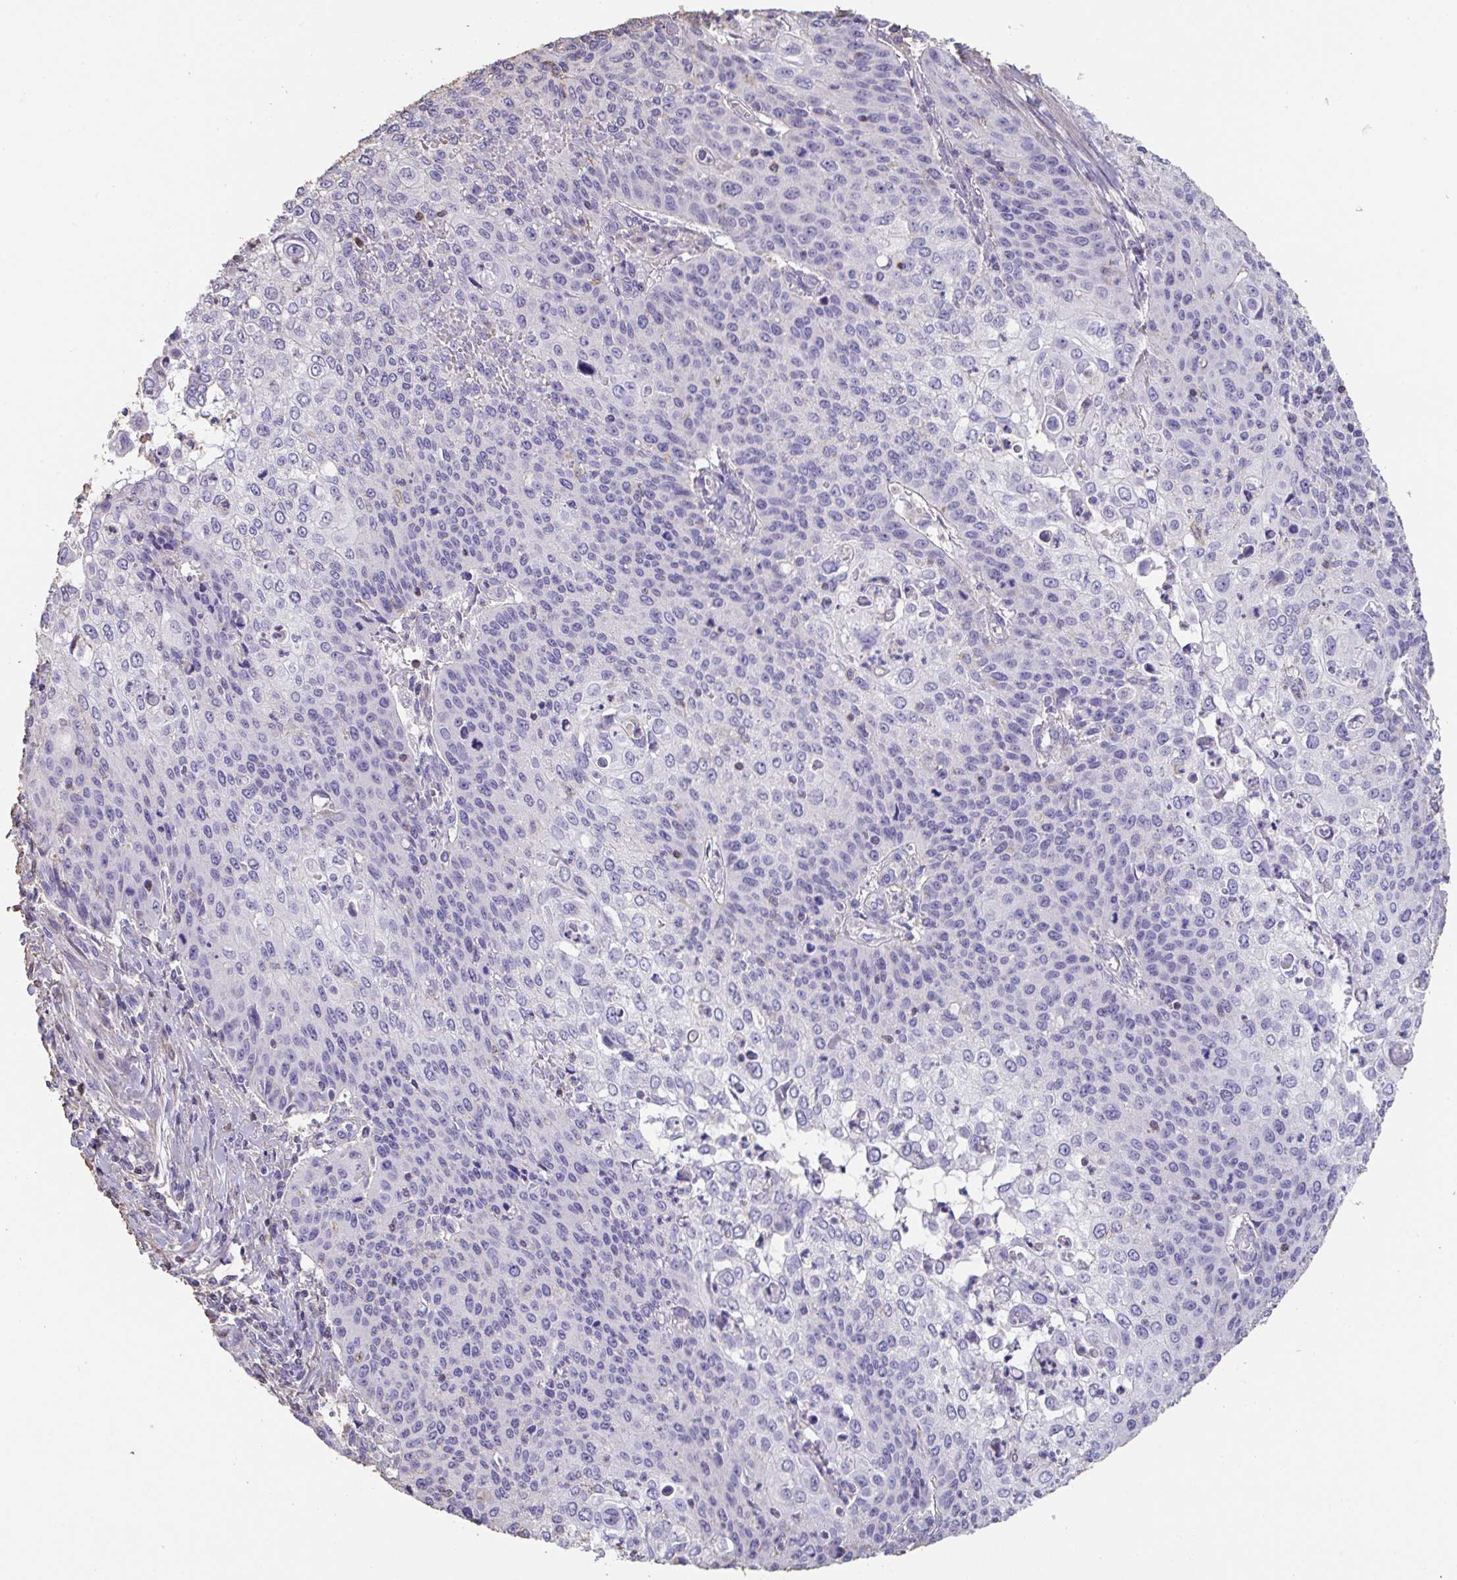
{"staining": {"intensity": "negative", "quantity": "none", "location": "none"}, "tissue": "cervical cancer", "cell_type": "Tumor cells", "image_type": "cancer", "snomed": [{"axis": "morphology", "description": "Squamous cell carcinoma, NOS"}, {"axis": "topography", "description": "Cervix"}], "caption": "Immunohistochemical staining of human cervical squamous cell carcinoma reveals no significant positivity in tumor cells.", "gene": "IL23R", "patient": {"sex": "female", "age": 65}}